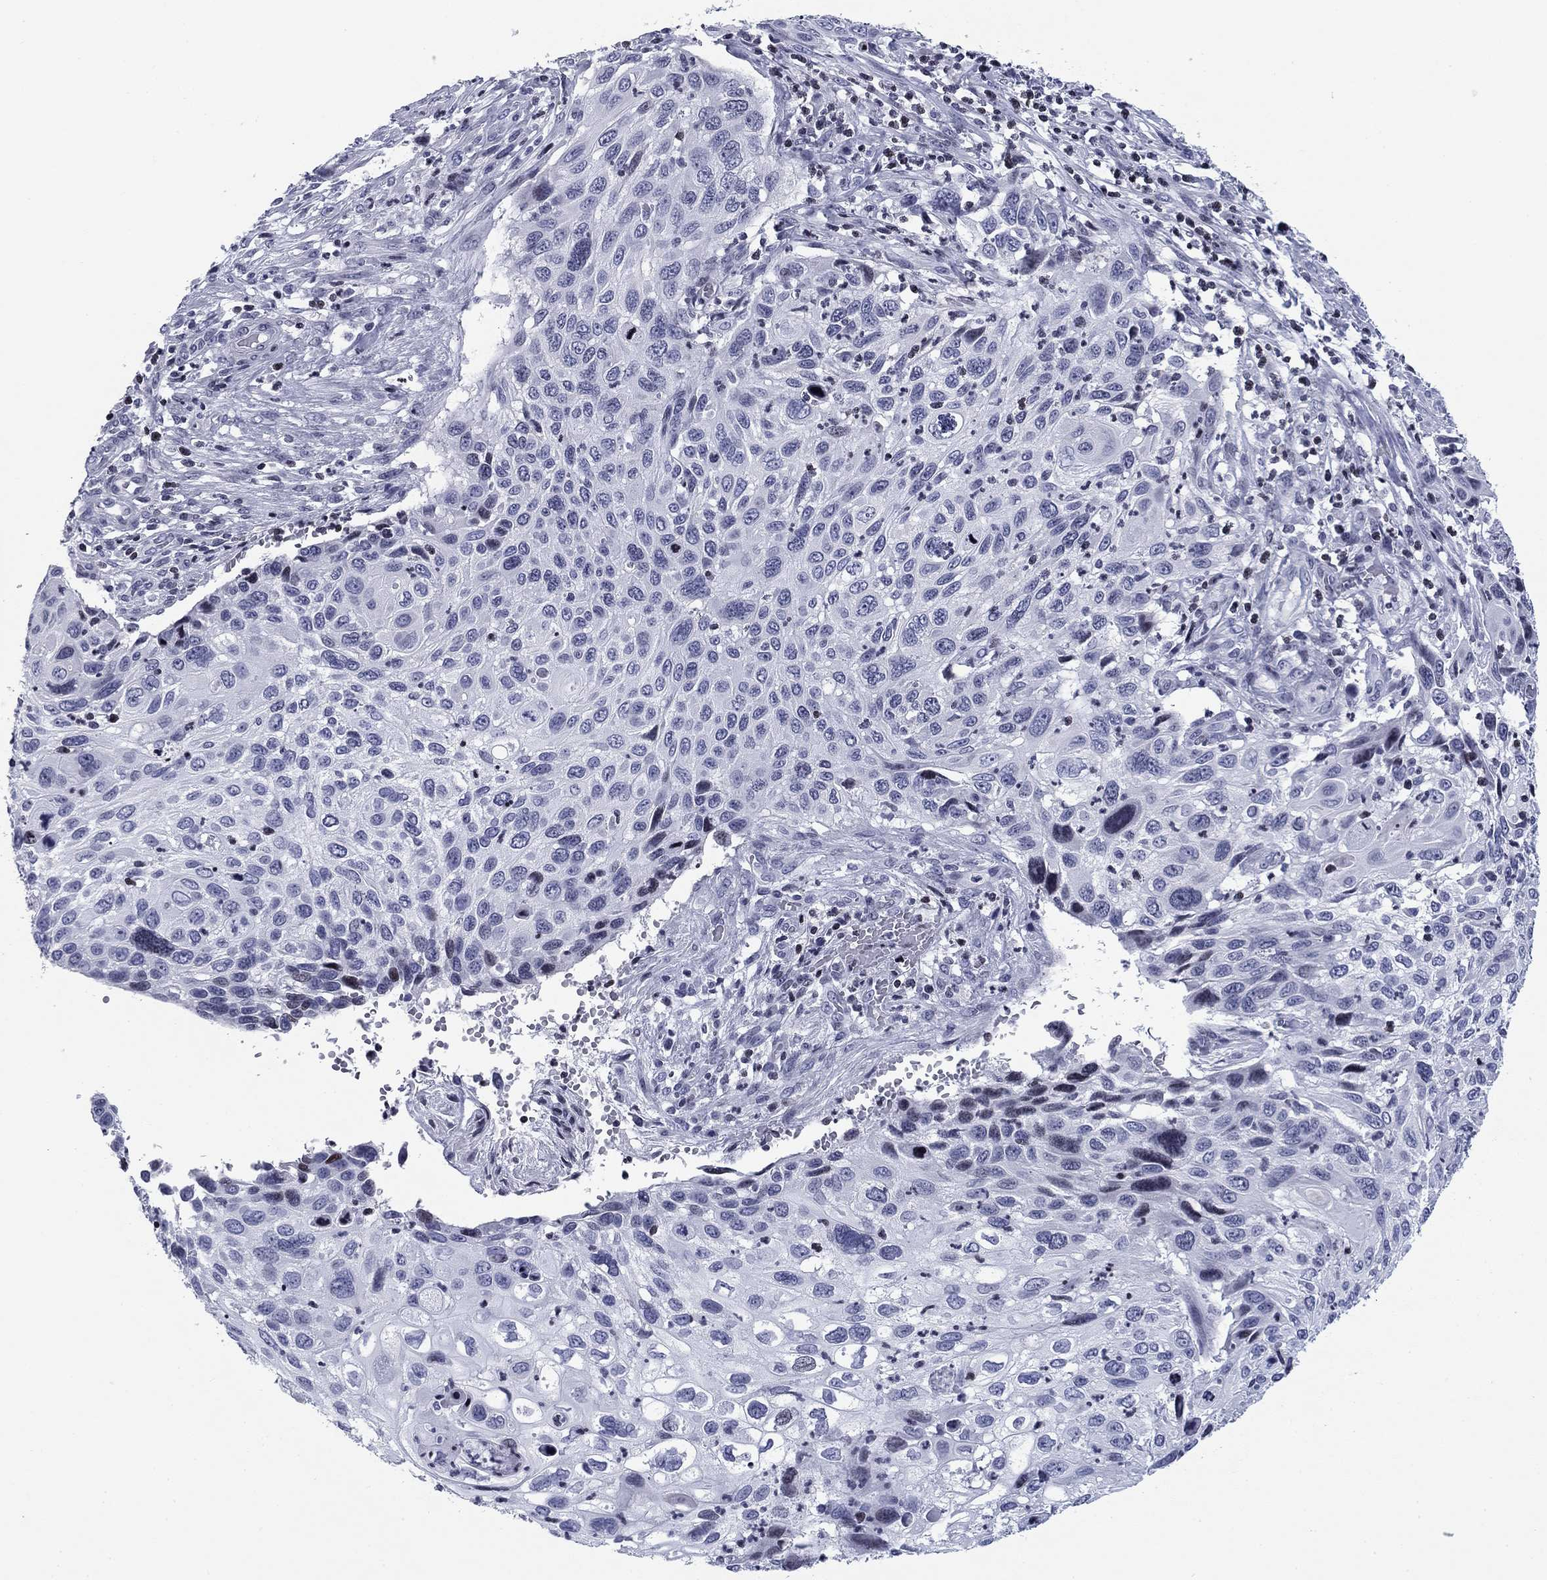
{"staining": {"intensity": "negative", "quantity": "none", "location": "none"}, "tissue": "cervical cancer", "cell_type": "Tumor cells", "image_type": "cancer", "snomed": [{"axis": "morphology", "description": "Squamous cell carcinoma, NOS"}, {"axis": "topography", "description": "Cervix"}], "caption": "DAB immunohistochemical staining of human squamous cell carcinoma (cervical) exhibits no significant expression in tumor cells.", "gene": "CCDC144A", "patient": {"sex": "female", "age": 70}}